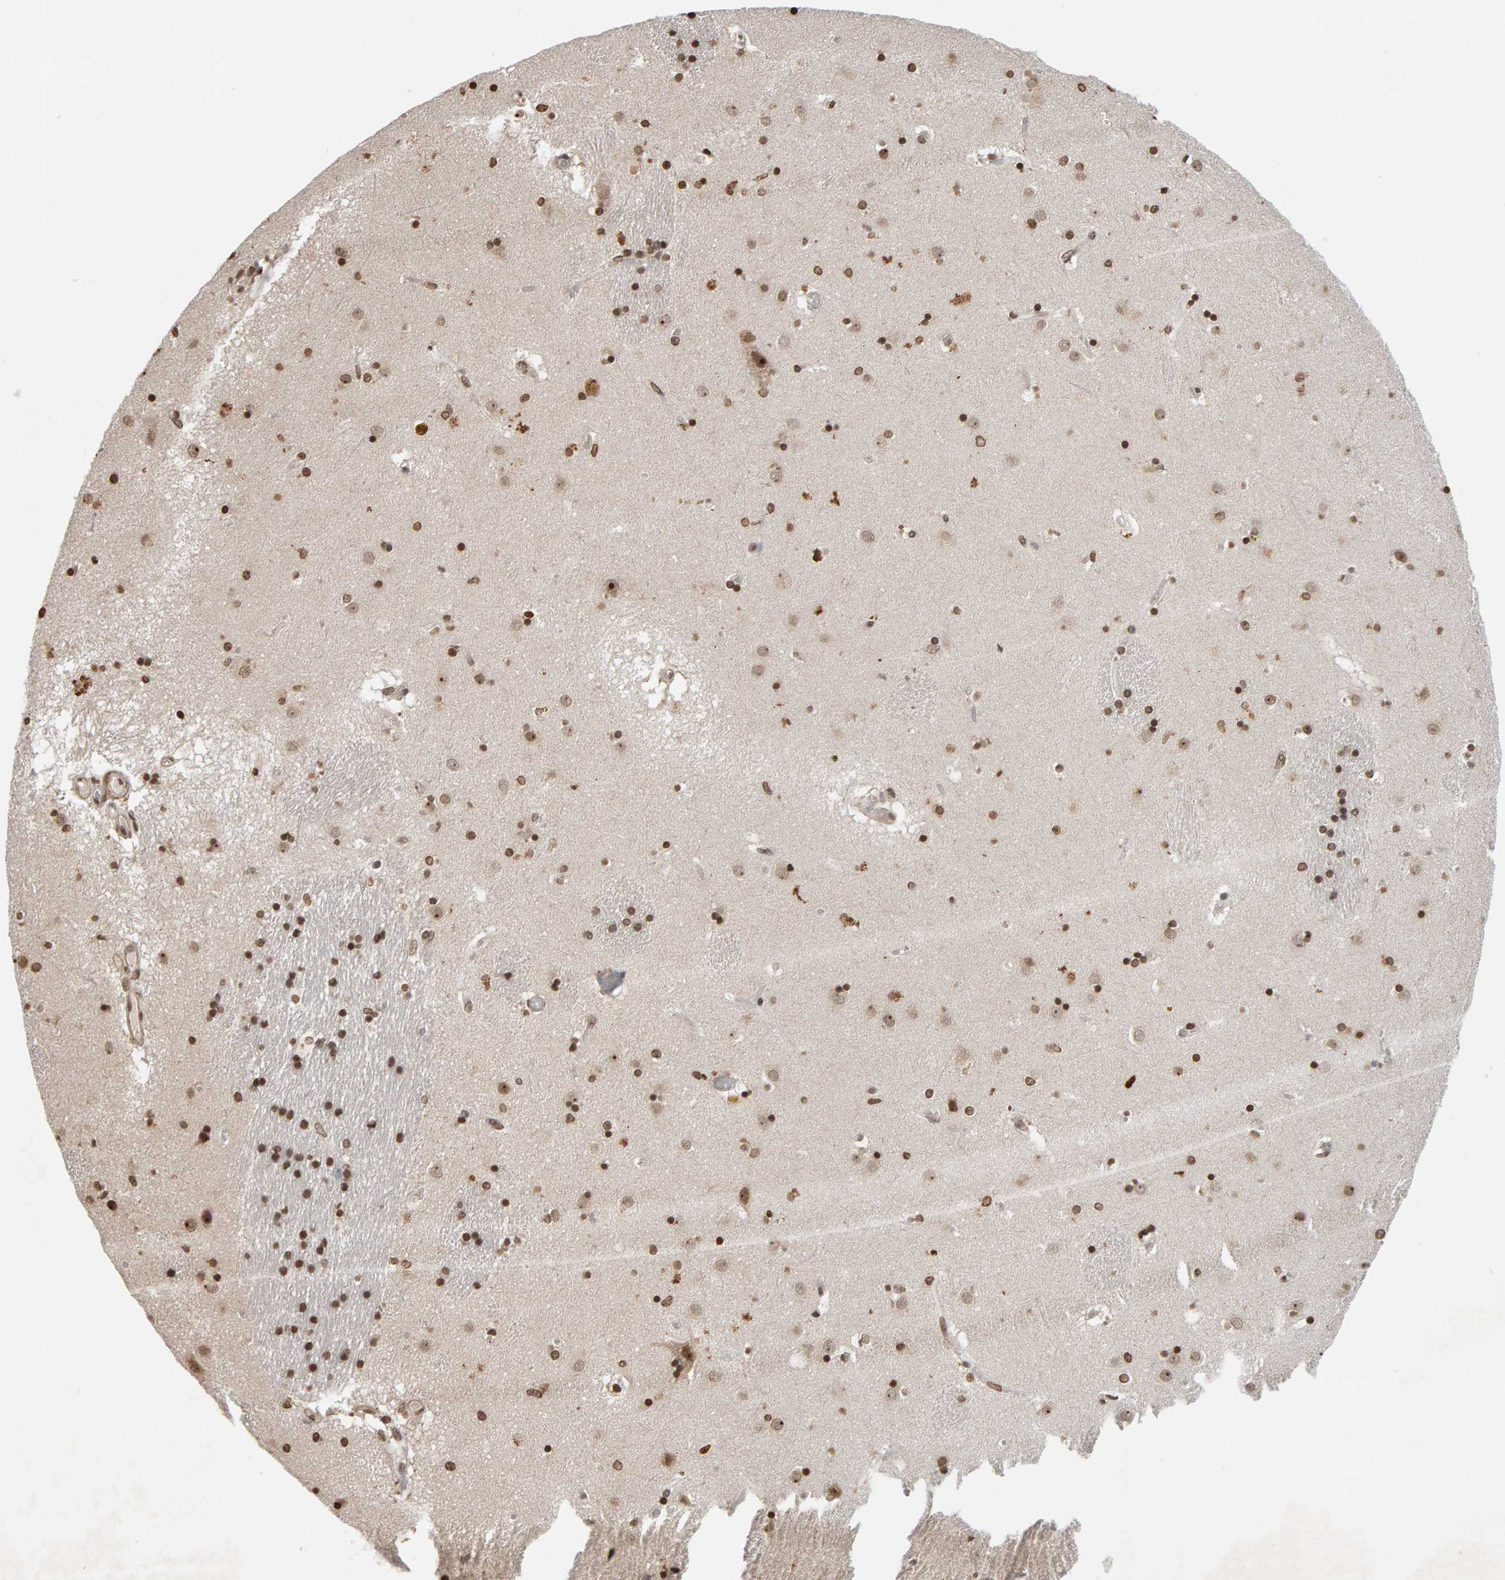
{"staining": {"intensity": "strong", "quantity": ">75%", "location": "nuclear"}, "tissue": "caudate", "cell_type": "Glial cells", "image_type": "normal", "snomed": [{"axis": "morphology", "description": "Normal tissue, NOS"}, {"axis": "topography", "description": "Lateral ventricle wall"}], "caption": "A brown stain labels strong nuclear staining of a protein in glial cells of unremarkable caudate. Nuclei are stained in blue.", "gene": "AFF4", "patient": {"sex": "male", "age": 70}}